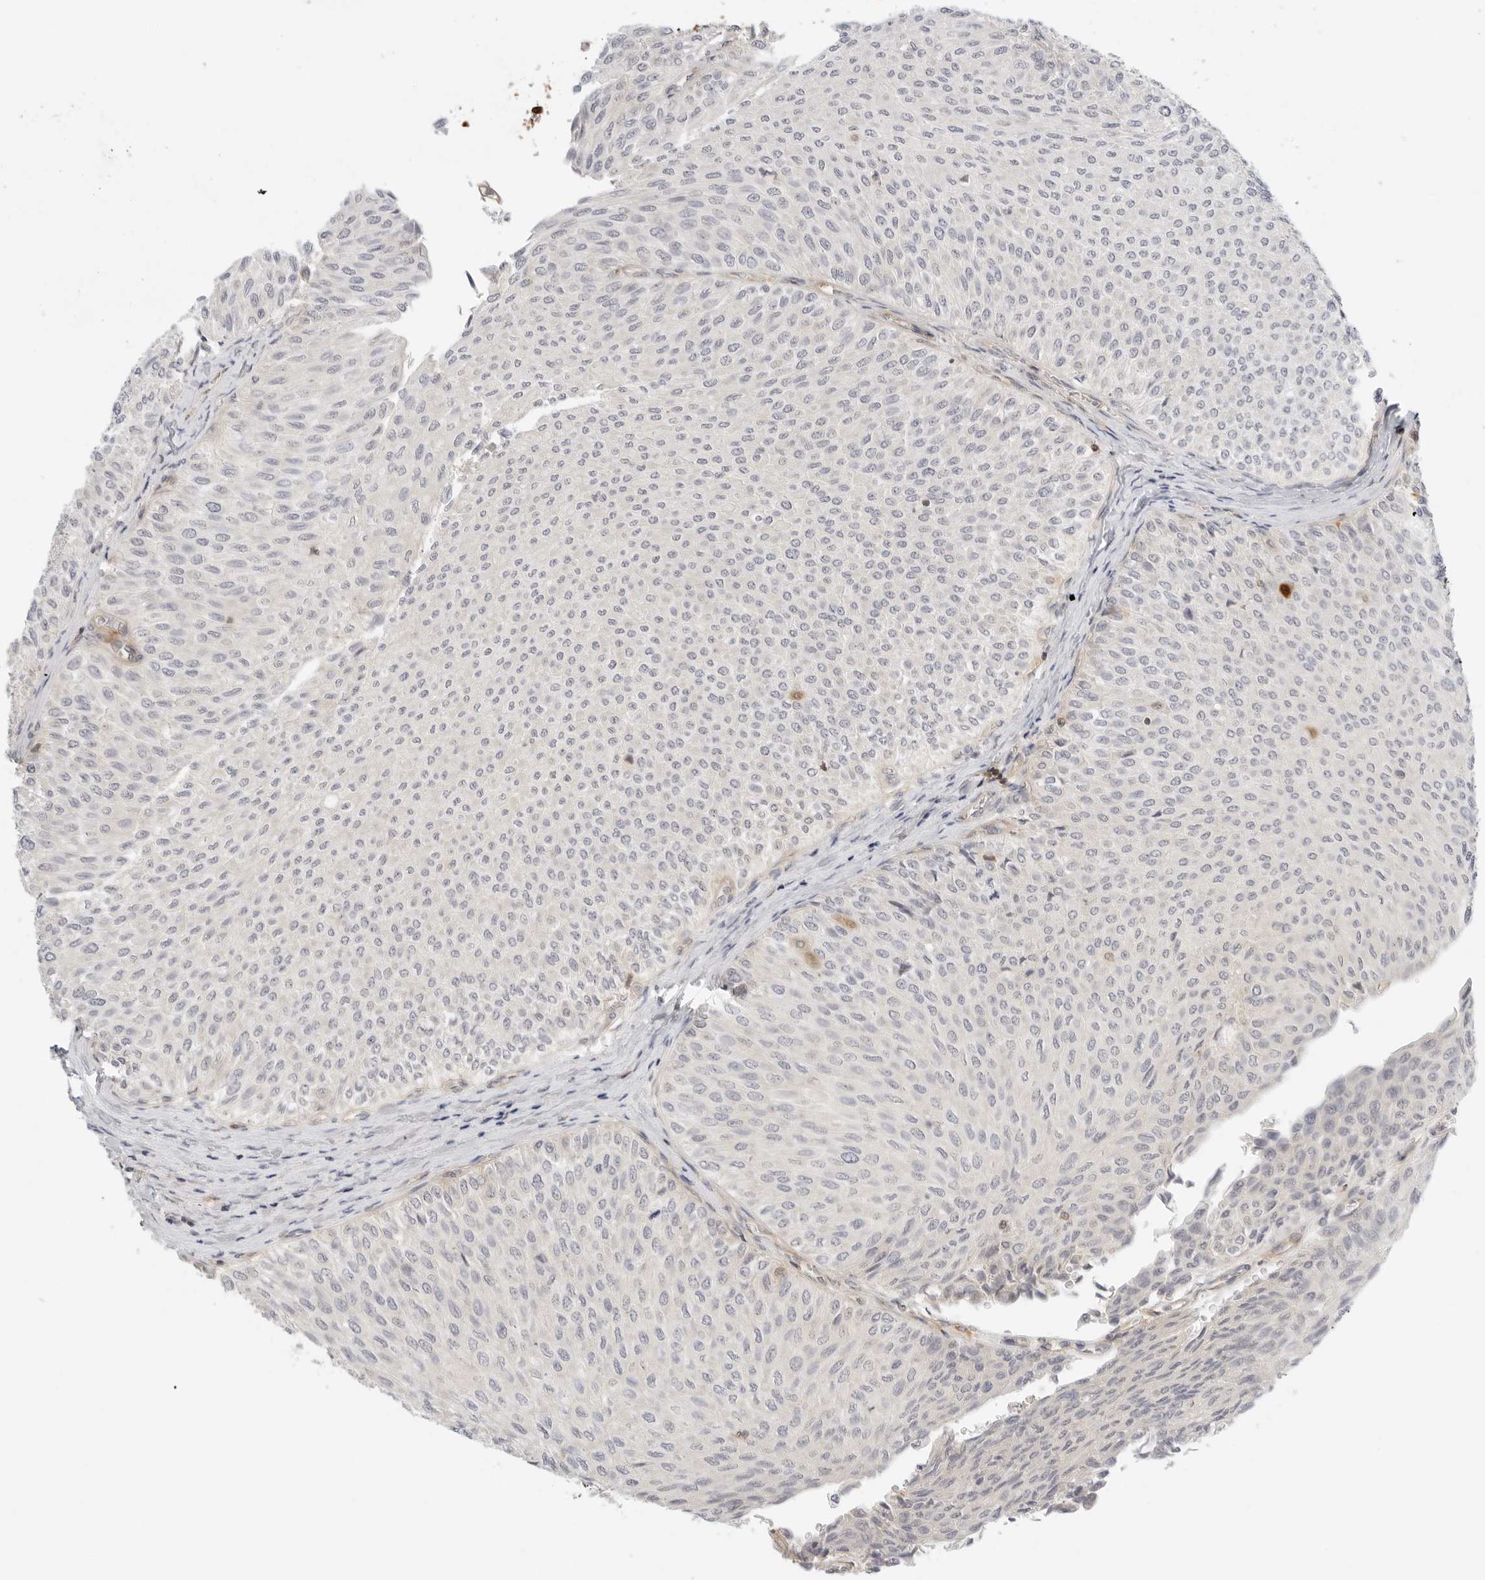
{"staining": {"intensity": "negative", "quantity": "none", "location": "none"}, "tissue": "urothelial cancer", "cell_type": "Tumor cells", "image_type": "cancer", "snomed": [{"axis": "morphology", "description": "Urothelial carcinoma, Low grade"}, {"axis": "topography", "description": "Urinary bladder"}], "caption": "Tumor cells are negative for protein expression in human urothelial cancer.", "gene": "OSCP1", "patient": {"sex": "male", "age": 78}}